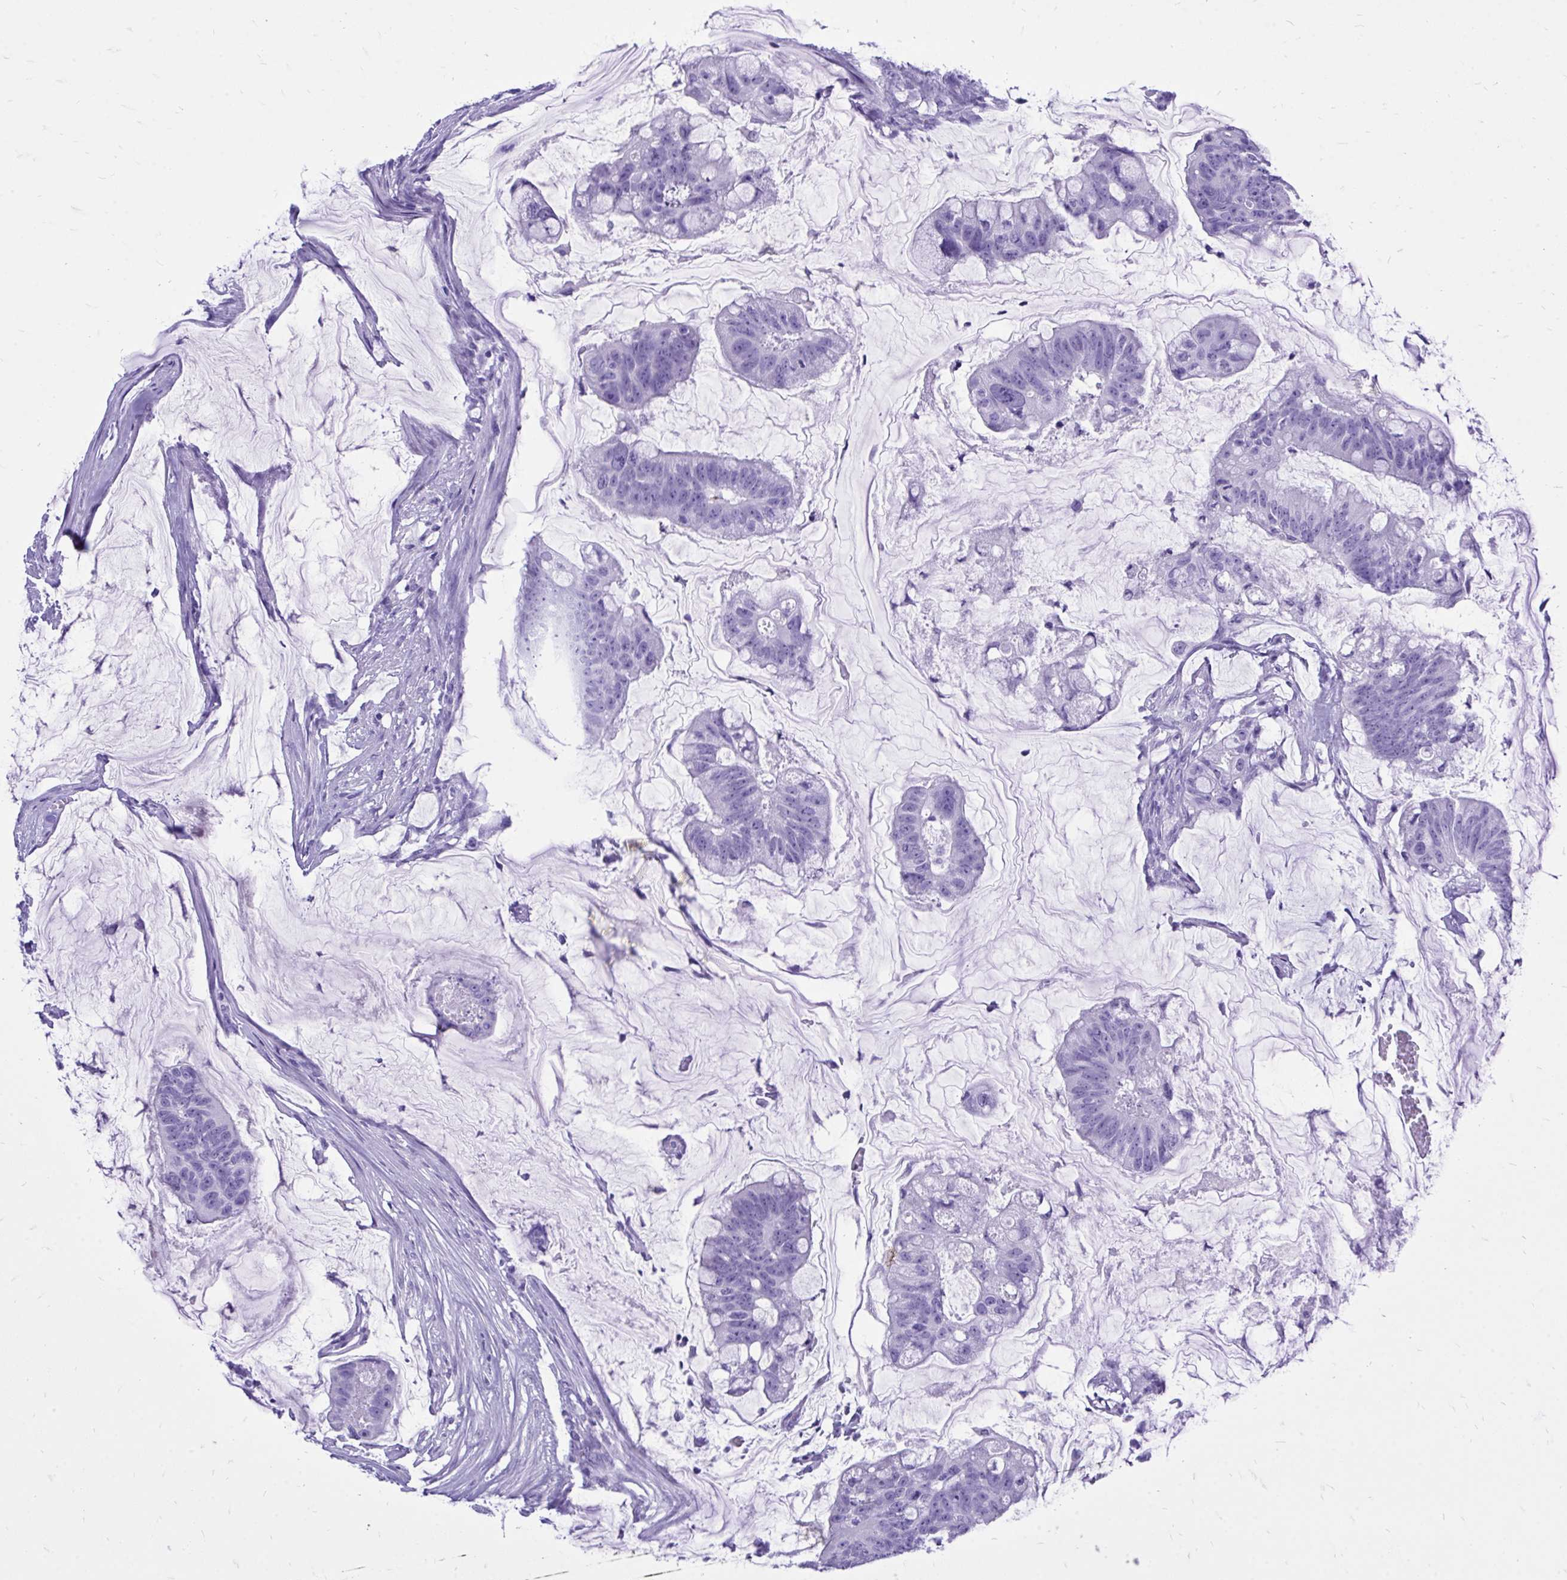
{"staining": {"intensity": "negative", "quantity": "none", "location": "none"}, "tissue": "colorectal cancer", "cell_type": "Tumor cells", "image_type": "cancer", "snomed": [{"axis": "morphology", "description": "Adenocarcinoma, NOS"}, {"axis": "topography", "description": "Colon"}], "caption": "Immunohistochemical staining of colorectal adenocarcinoma demonstrates no significant staining in tumor cells.", "gene": "MON1A", "patient": {"sex": "male", "age": 62}}